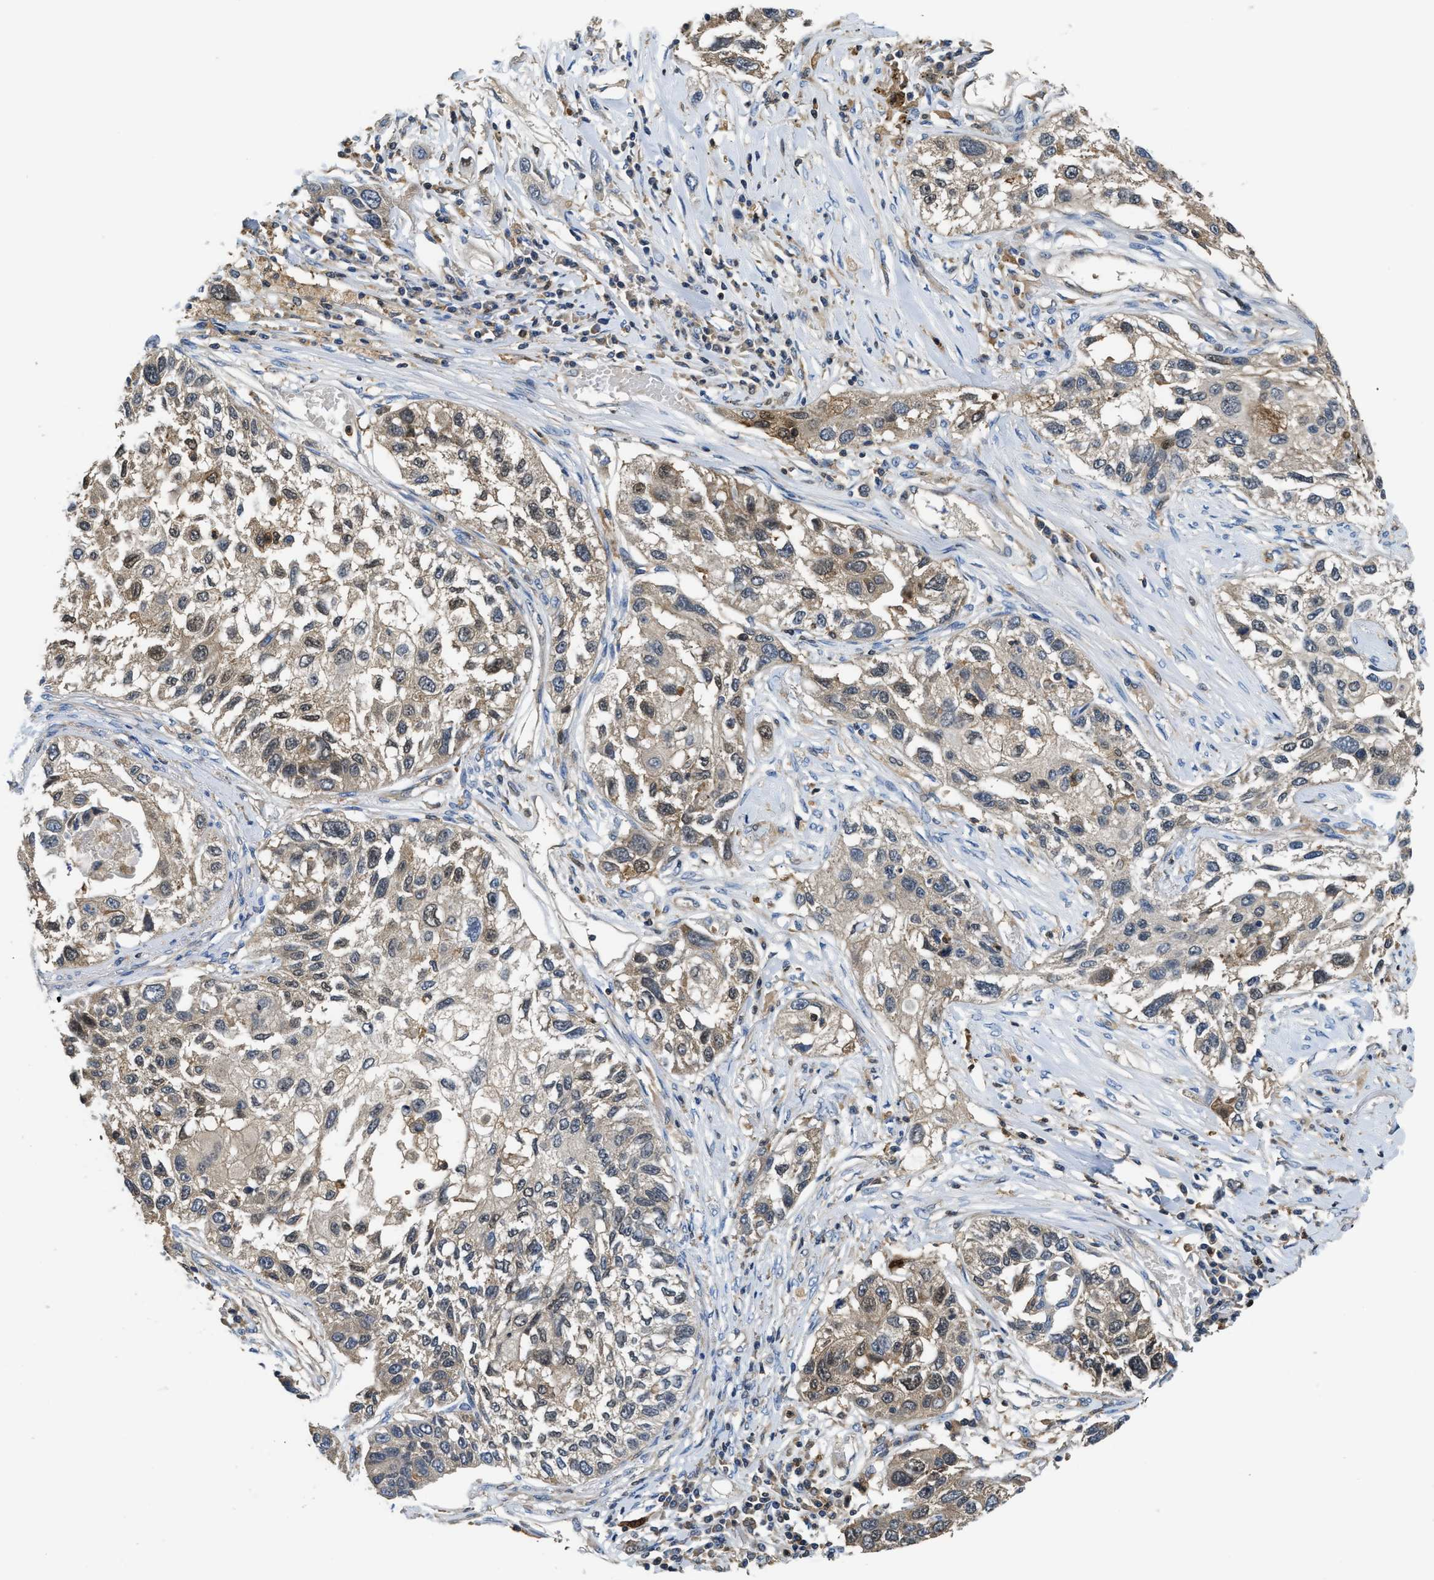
{"staining": {"intensity": "weak", "quantity": "<25%", "location": "cytoplasmic/membranous"}, "tissue": "lung cancer", "cell_type": "Tumor cells", "image_type": "cancer", "snomed": [{"axis": "morphology", "description": "Squamous cell carcinoma, NOS"}, {"axis": "topography", "description": "Lung"}], "caption": "Immunohistochemistry image of neoplastic tissue: lung cancer (squamous cell carcinoma) stained with DAB displays no significant protein positivity in tumor cells.", "gene": "OSTF1", "patient": {"sex": "male", "age": 71}}